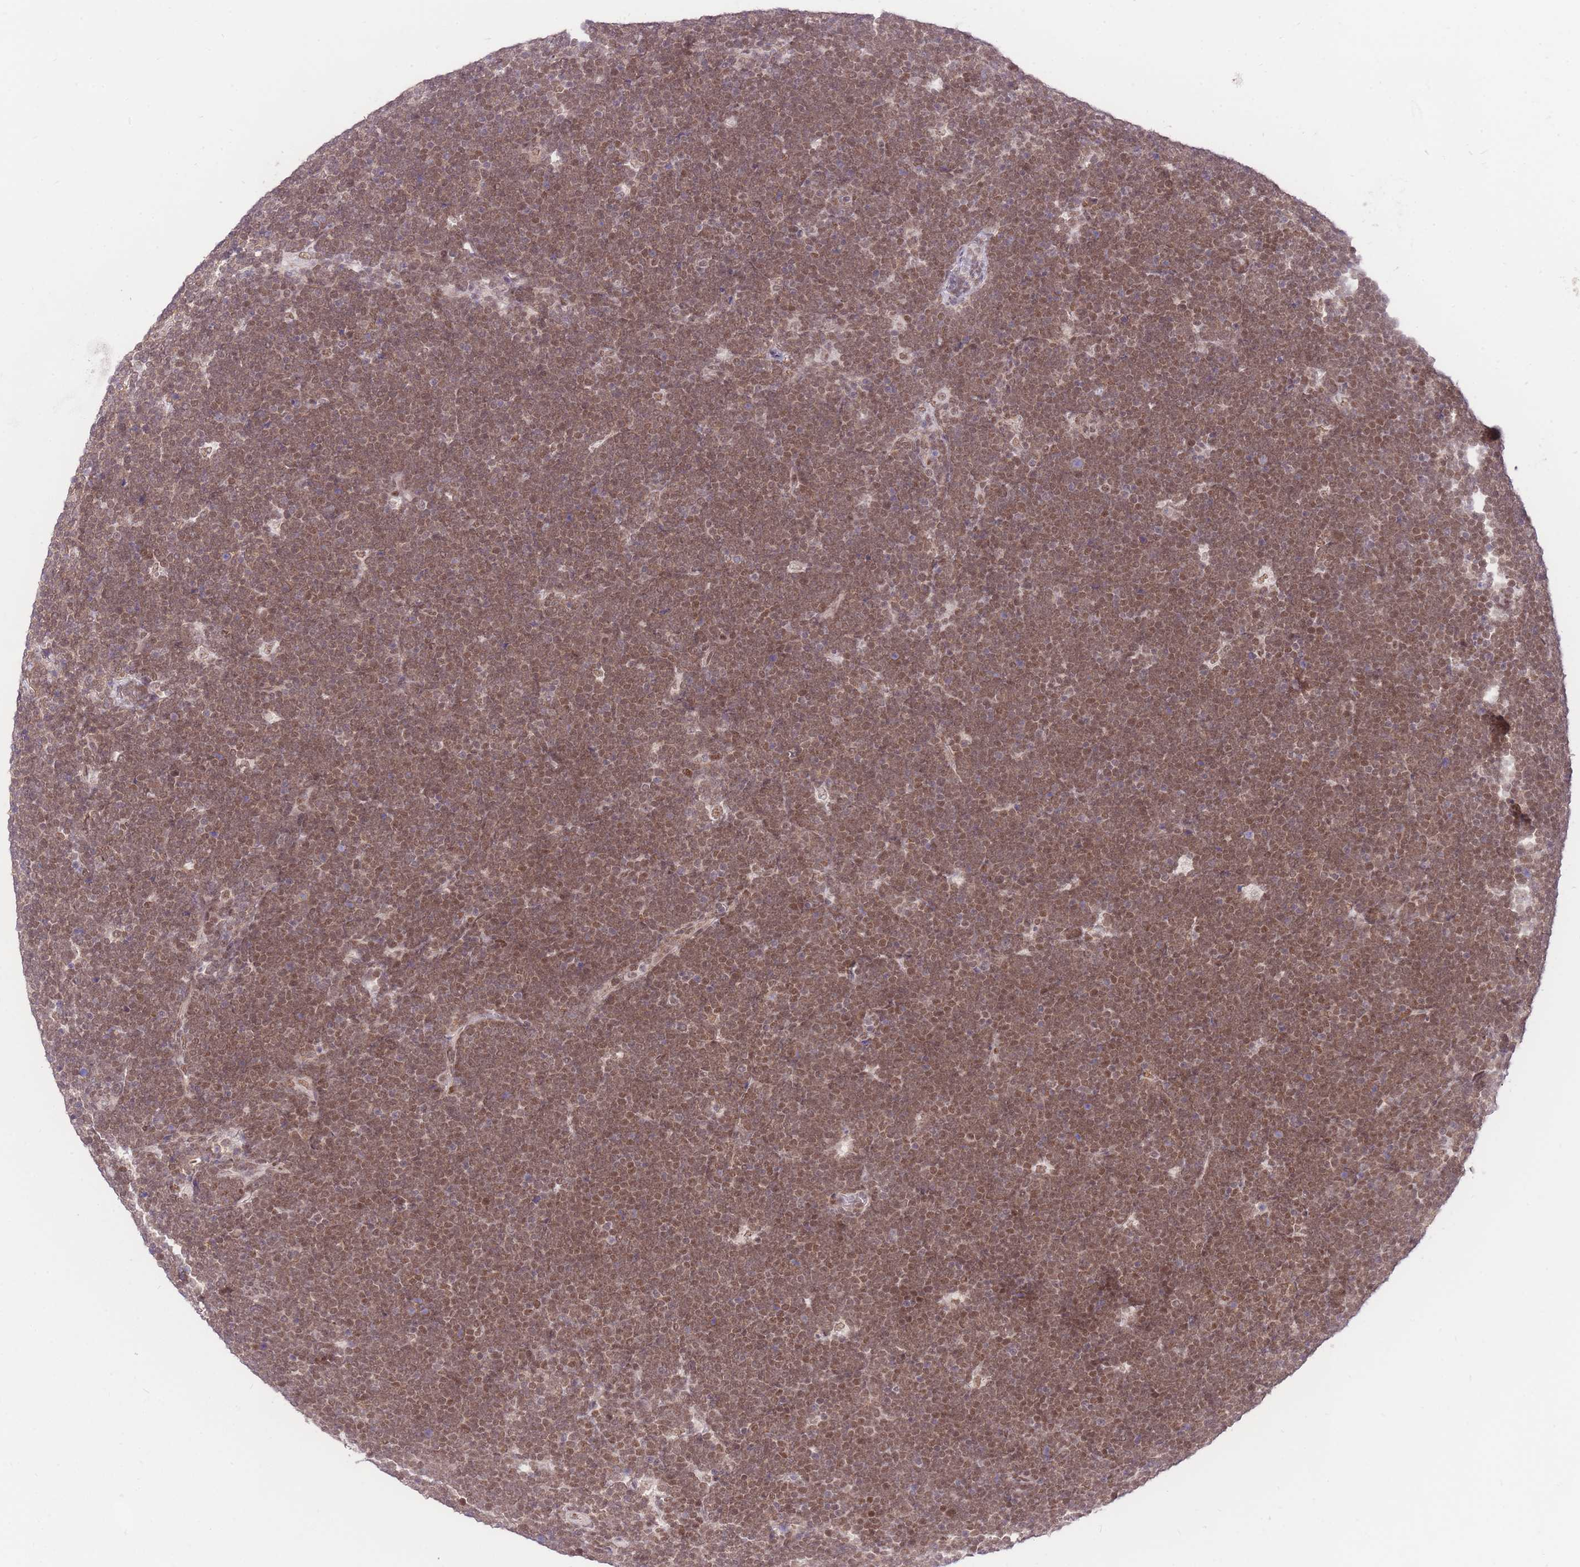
{"staining": {"intensity": "moderate", "quantity": ">75%", "location": "nuclear"}, "tissue": "lymphoma", "cell_type": "Tumor cells", "image_type": "cancer", "snomed": [{"axis": "morphology", "description": "Malignant lymphoma, non-Hodgkin's type, High grade"}, {"axis": "topography", "description": "Lymph node"}], "caption": "Immunohistochemistry (IHC) staining of lymphoma, which displays medium levels of moderate nuclear staining in approximately >75% of tumor cells indicating moderate nuclear protein staining. The staining was performed using DAB (brown) for protein detection and nuclei were counterstained in hematoxylin (blue).", "gene": "UBXN7", "patient": {"sex": "male", "age": 13}}